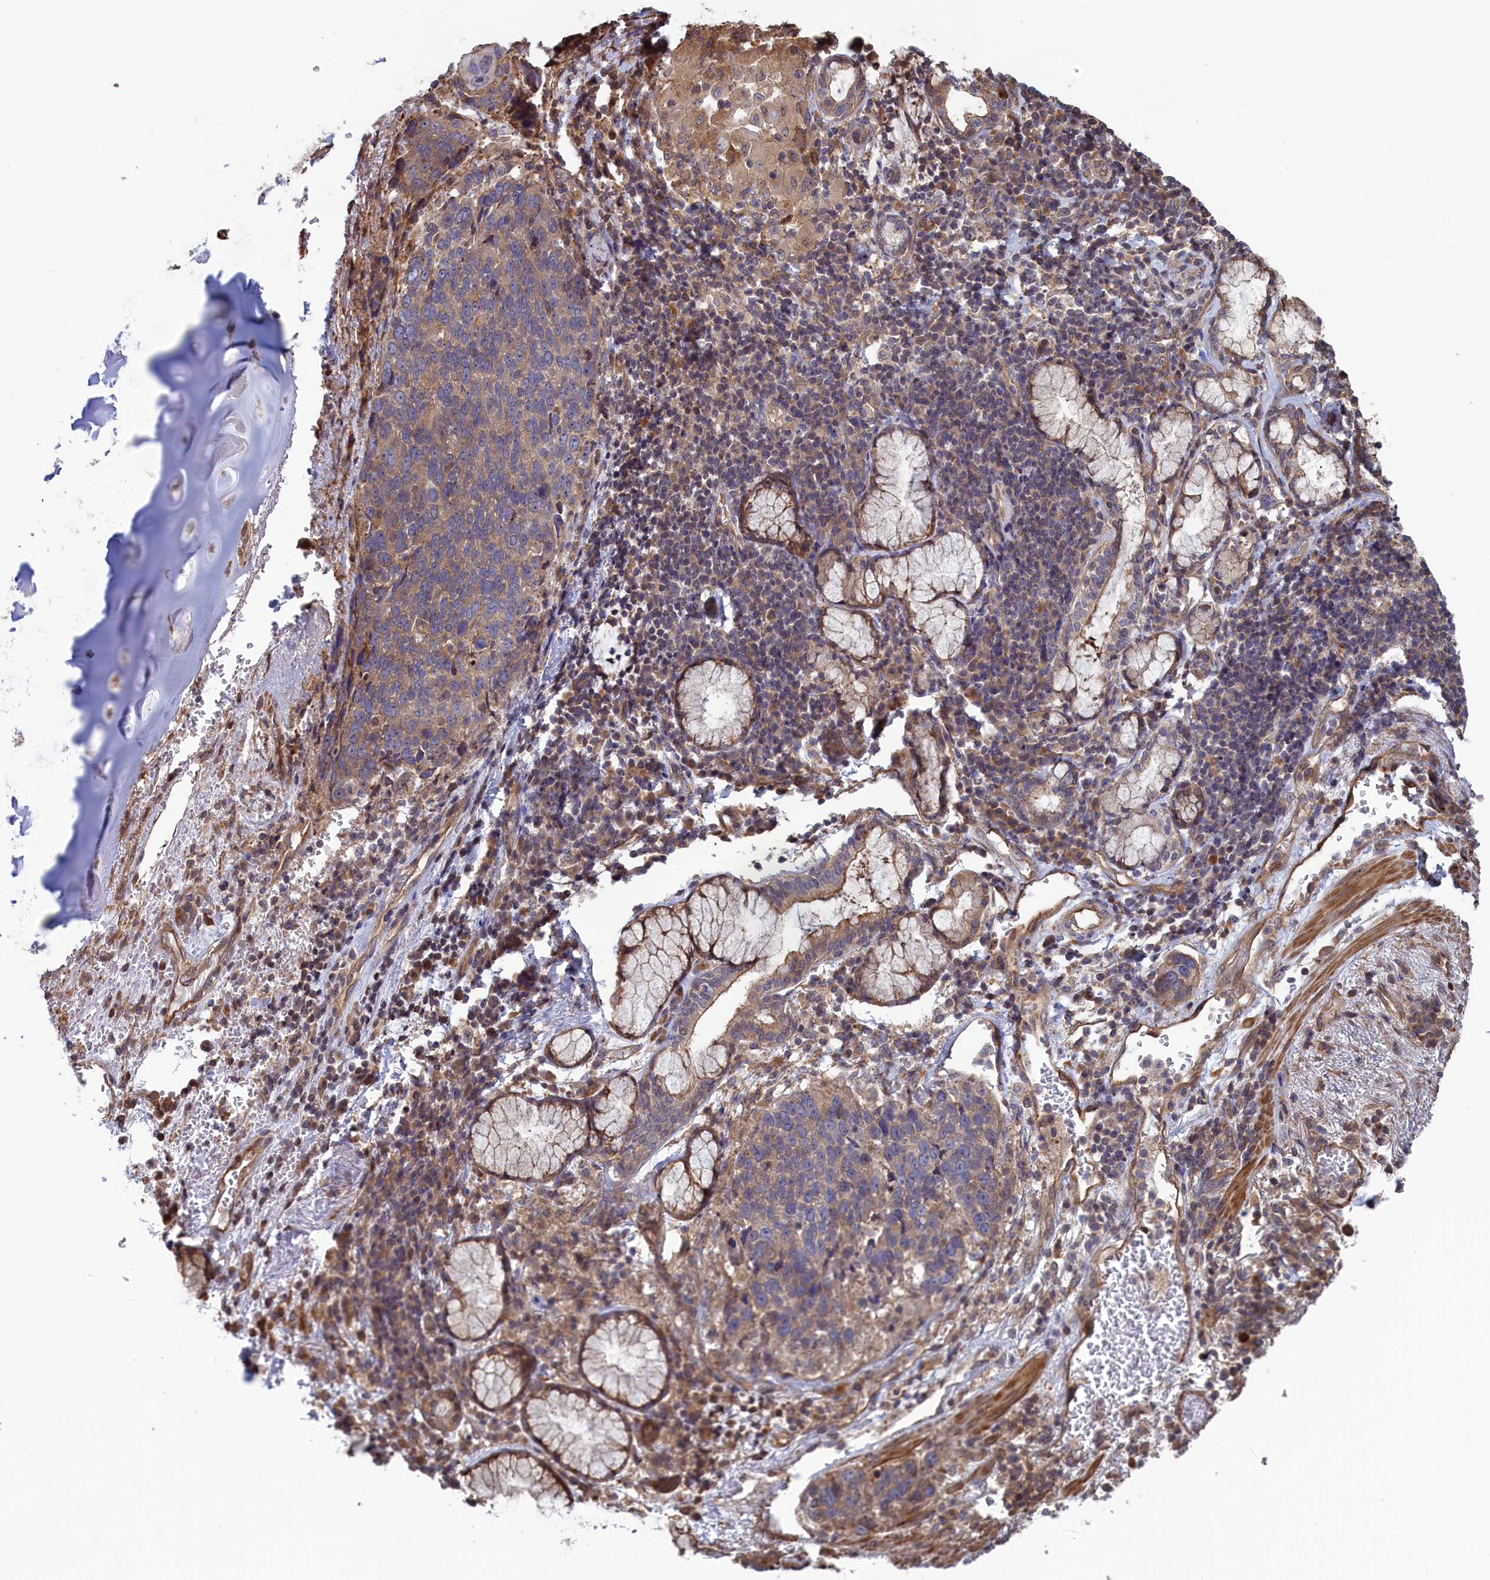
{"staining": {"intensity": "weak", "quantity": "25%-75%", "location": "cytoplasmic/membranous"}, "tissue": "lung cancer", "cell_type": "Tumor cells", "image_type": "cancer", "snomed": [{"axis": "morphology", "description": "Squamous cell carcinoma, NOS"}, {"axis": "topography", "description": "Lung"}], "caption": "Immunohistochemistry (IHC) histopathology image of human lung cancer stained for a protein (brown), which shows low levels of weak cytoplasmic/membranous positivity in about 25%-75% of tumor cells.", "gene": "RILPL1", "patient": {"sex": "male", "age": 66}}